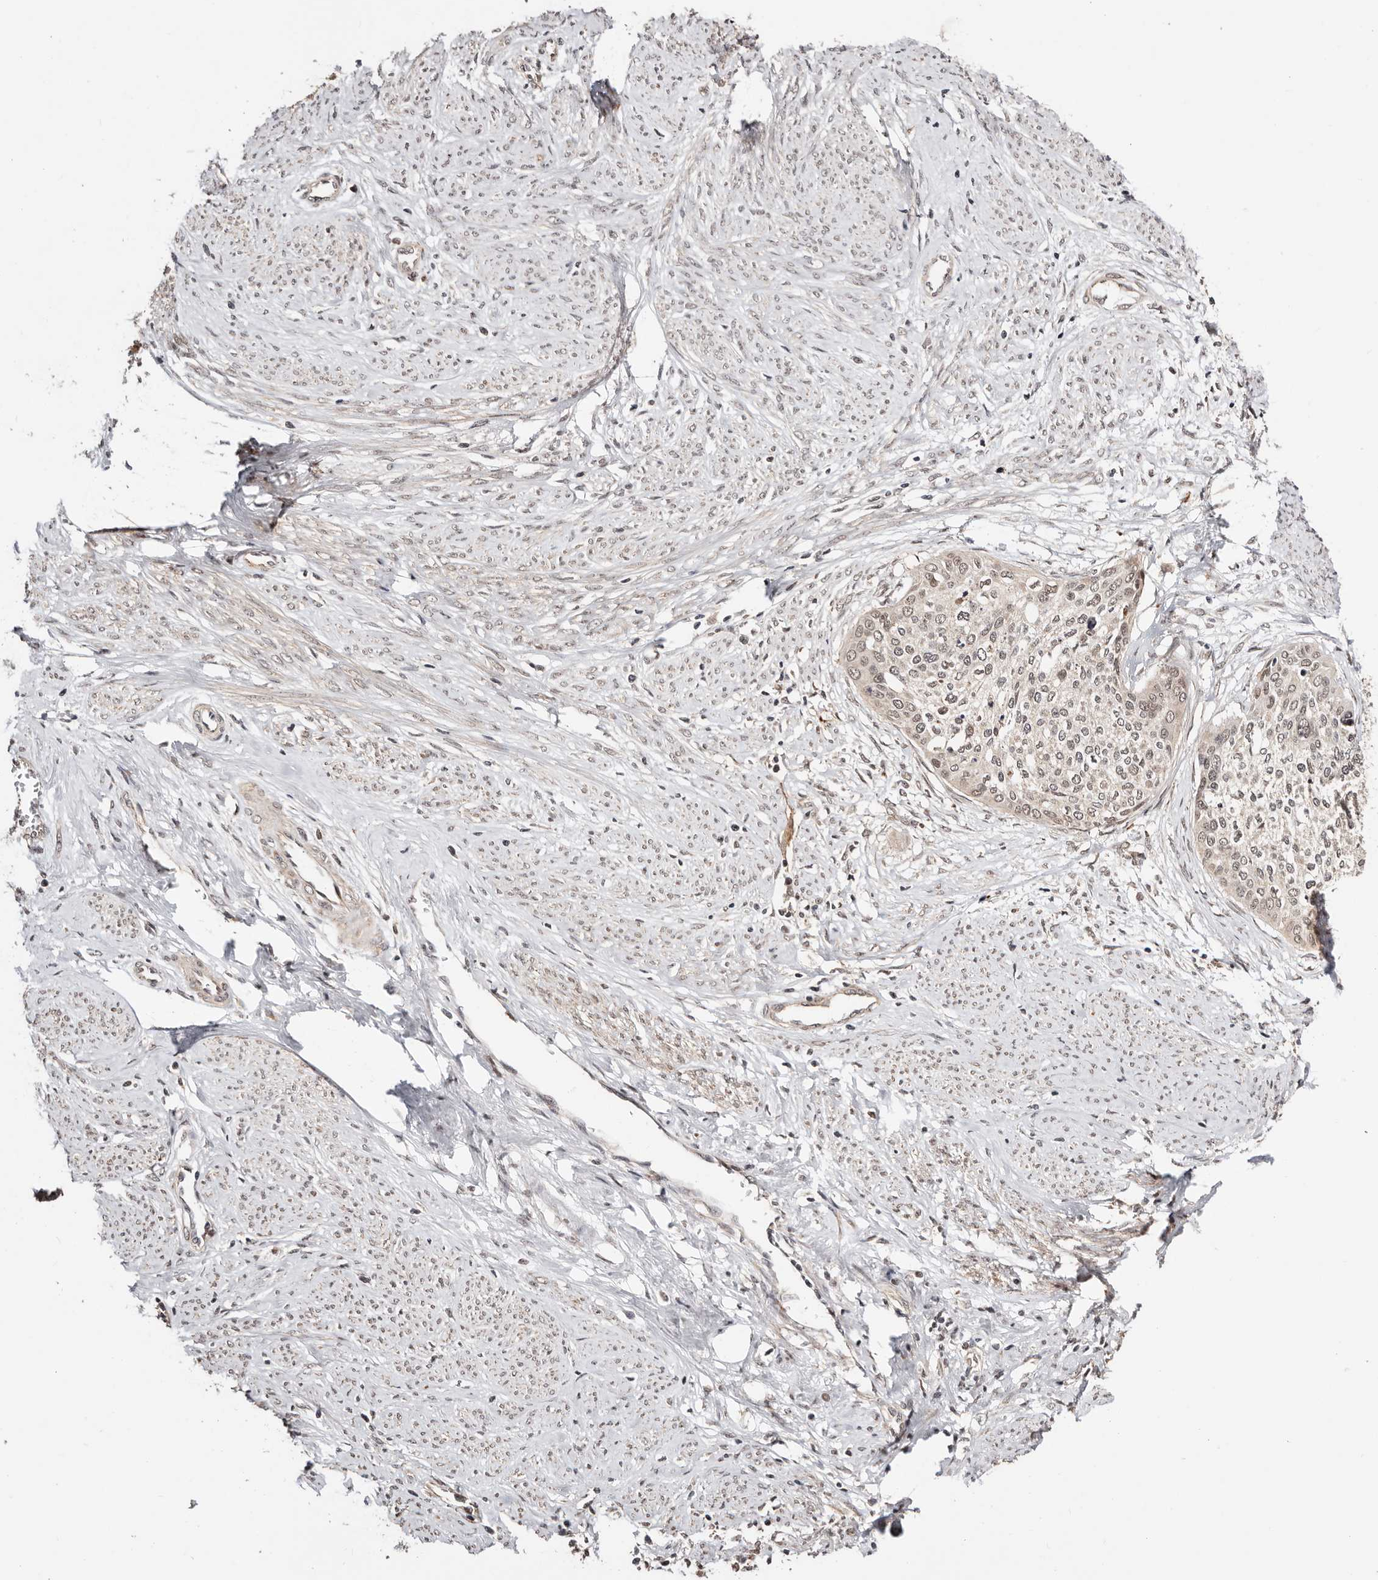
{"staining": {"intensity": "weak", "quantity": "<25%", "location": "nuclear"}, "tissue": "cervical cancer", "cell_type": "Tumor cells", "image_type": "cancer", "snomed": [{"axis": "morphology", "description": "Squamous cell carcinoma, NOS"}, {"axis": "topography", "description": "Cervix"}], "caption": "Image shows no protein expression in tumor cells of cervical cancer (squamous cell carcinoma) tissue.", "gene": "CTNNBL1", "patient": {"sex": "female", "age": 37}}